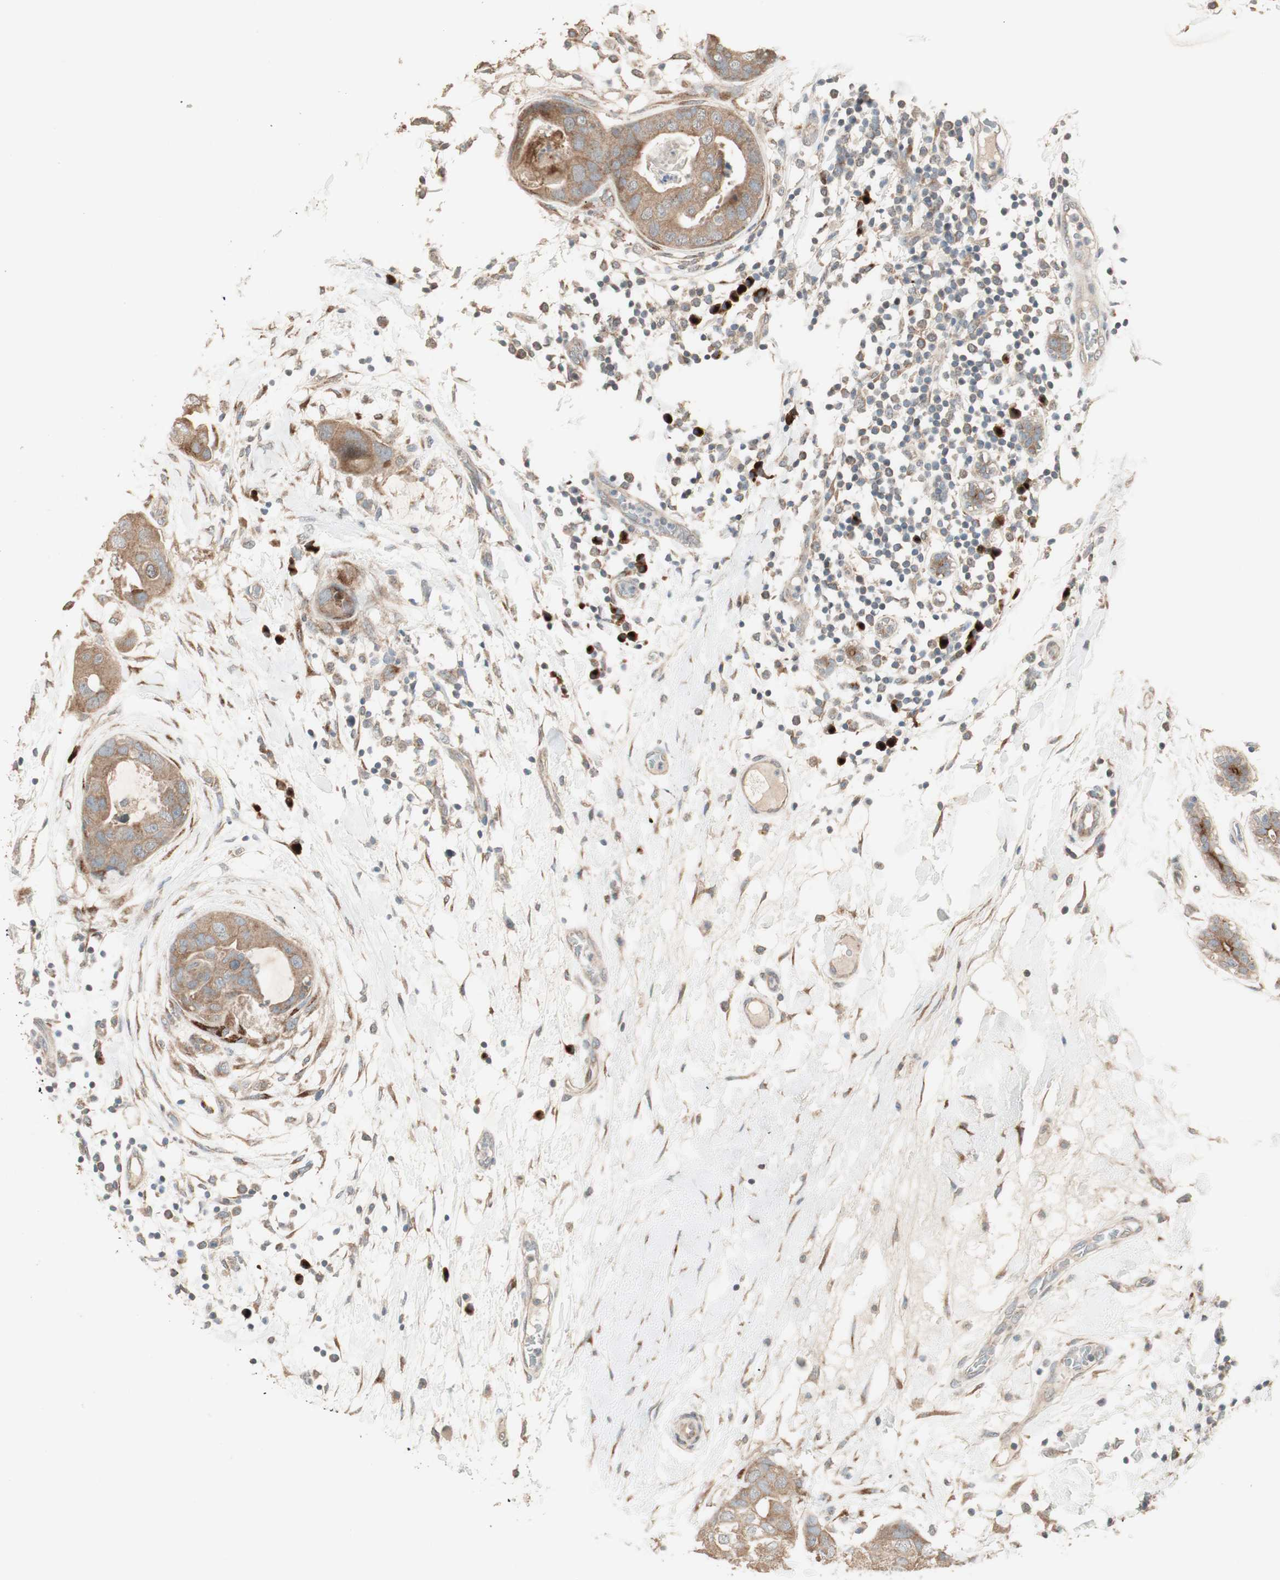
{"staining": {"intensity": "moderate", "quantity": ">75%", "location": "cytoplasmic/membranous"}, "tissue": "breast cancer", "cell_type": "Tumor cells", "image_type": "cancer", "snomed": [{"axis": "morphology", "description": "Duct carcinoma"}, {"axis": "topography", "description": "Breast"}], "caption": "There is medium levels of moderate cytoplasmic/membranous staining in tumor cells of breast cancer (invasive ductal carcinoma), as demonstrated by immunohistochemical staining (brown color).", "gene": "RARRES1", "patient": {"sex": "female", "age": 40}}